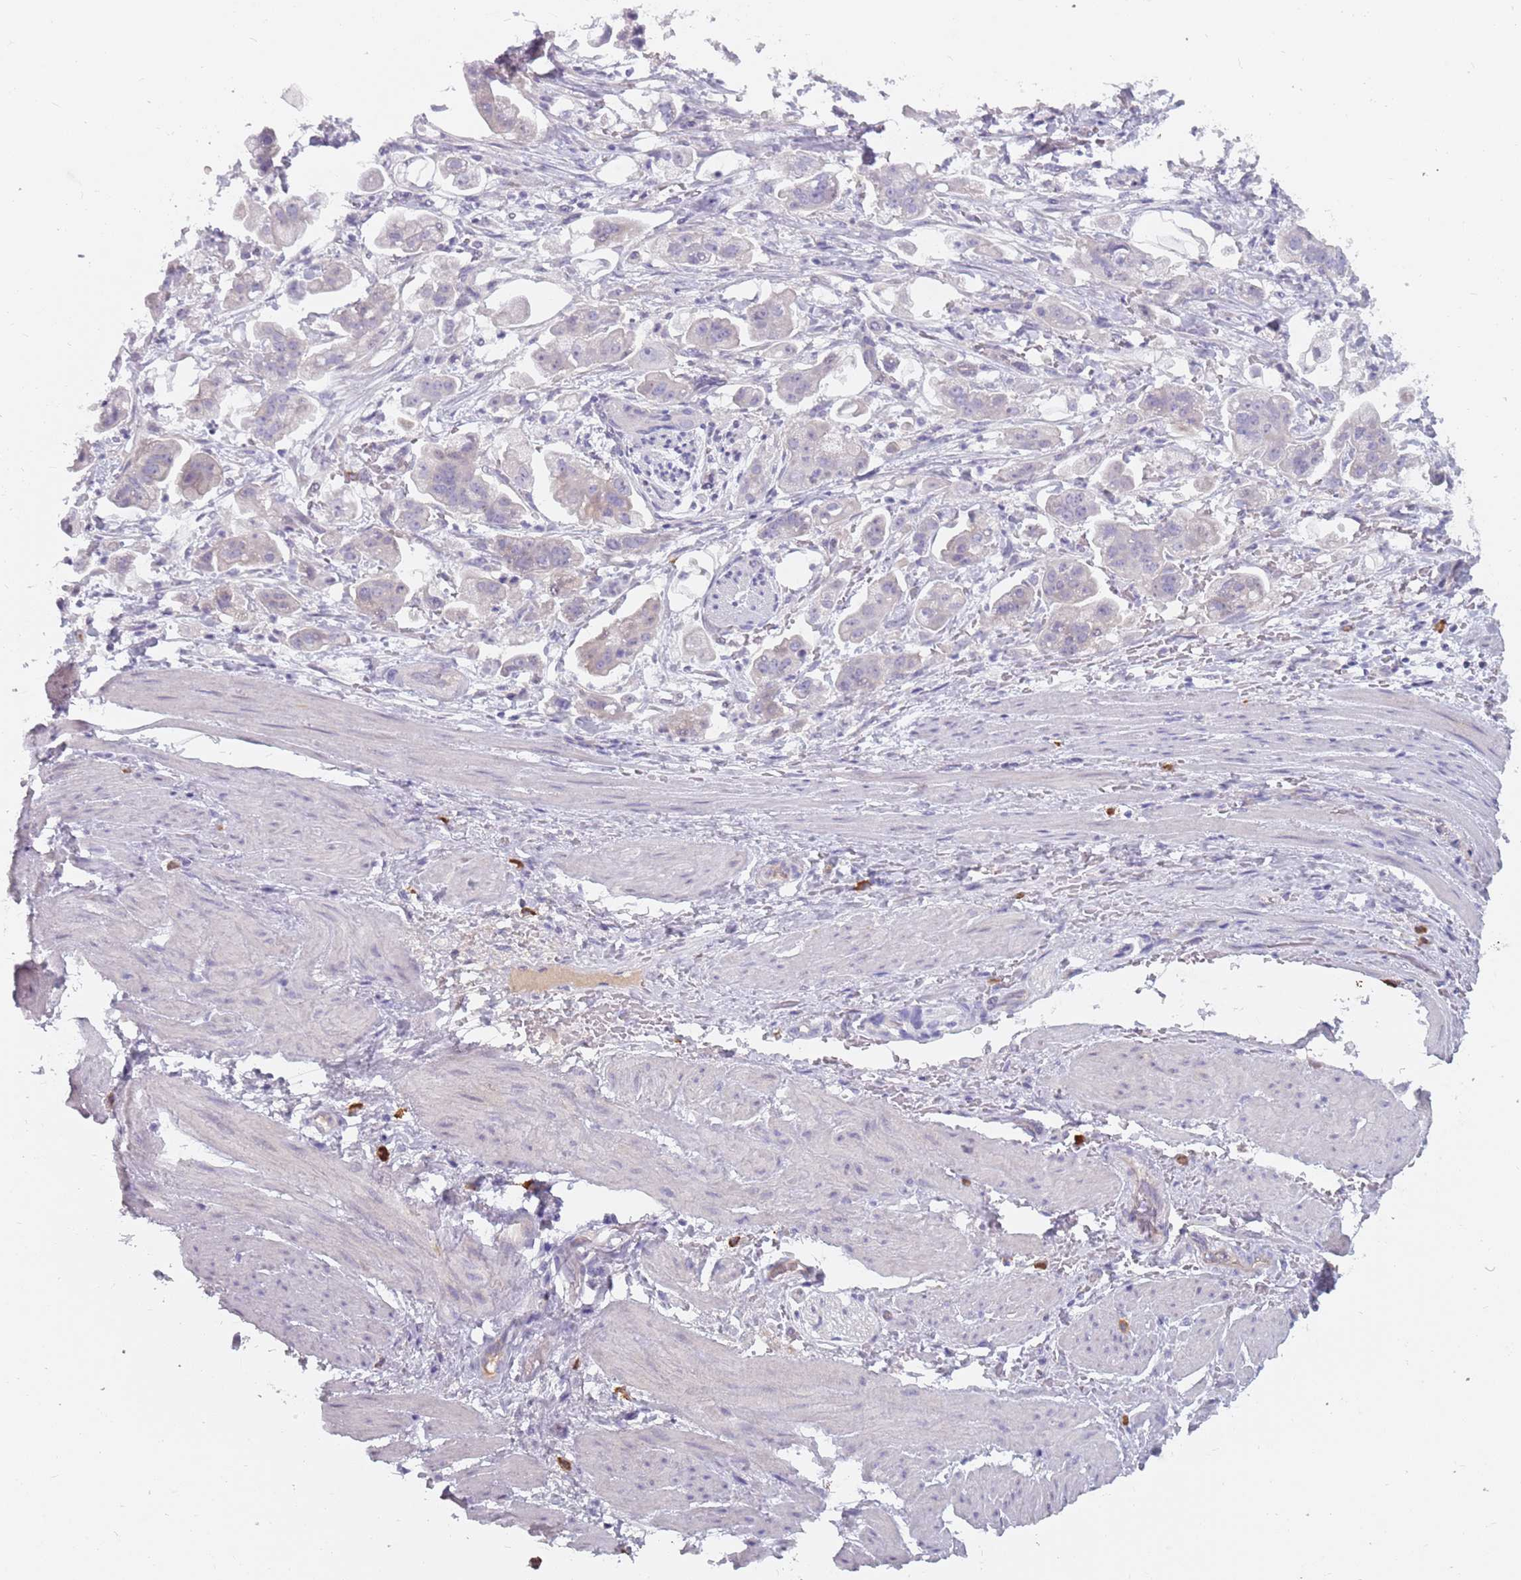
{"staining": {"intensity": "negative", "quantity": "none", "location": "none"}, "tissue": "stomach cancer", "cell_type": "Tumor cells", "image_type": "cancer", "snomed": [{"axis": "morphology", "description": "Adenocarcinoma, NOS"}, {"axis": "topography", "description": "Stomach"}], "caption": "Tumor cells show no significant positivity in stomach cancer. (Stains: DAB immunohistochemistry (IHC) with hematoxylin counter stain, Microscopy: brightfield microscopy at high magnification).", "gene": "DDX4", "patient": {"sex": "male", "age": 62}}